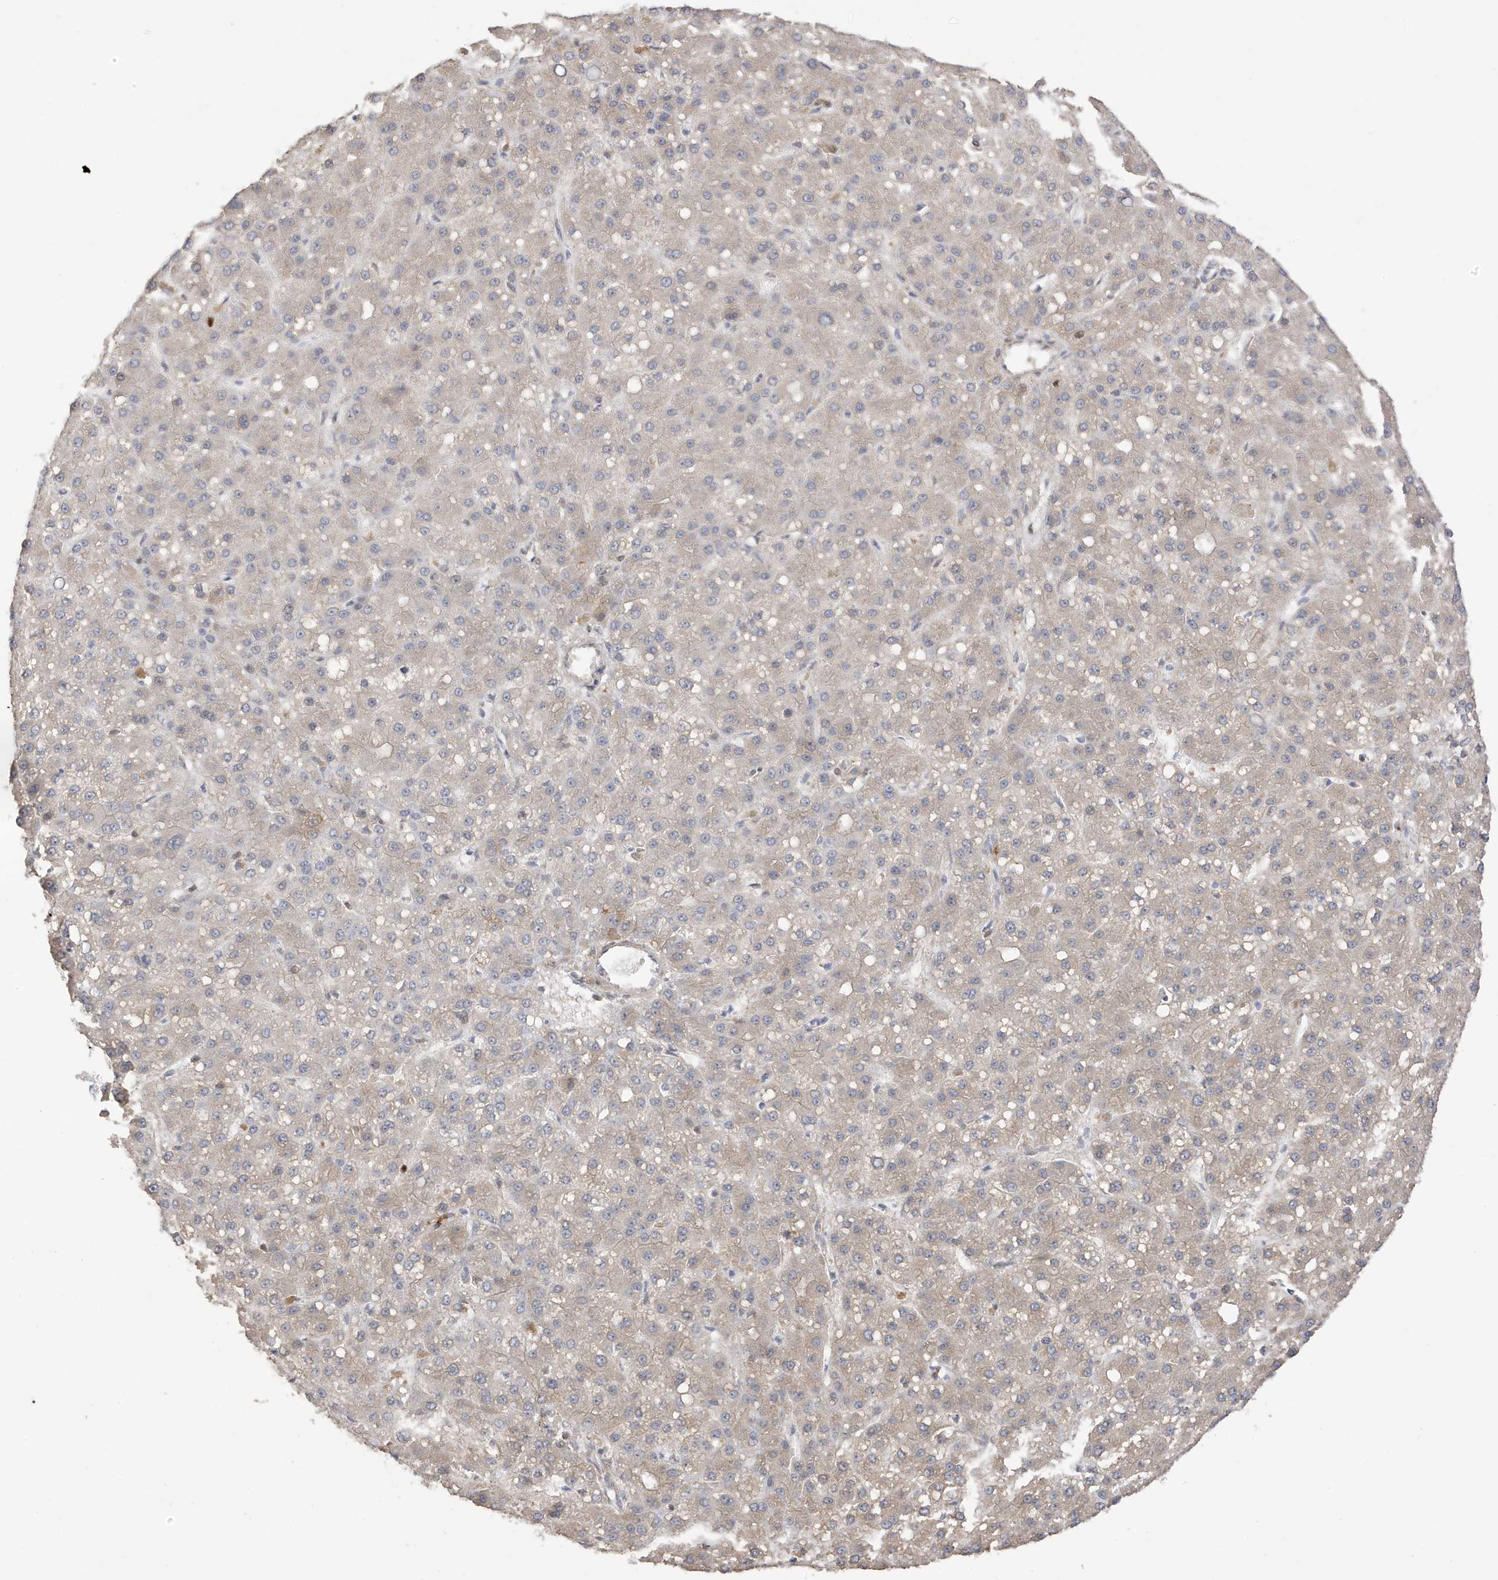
{"staining": {"intensity": "negative", "quantity": "none", "location": "none"}, "tissue": "liver cancer", "cell_type": "Tumor cells", "image_type": "cancer", "snomed": [{"axis": "morphology", "description": "Carcinoma, Hepatocellular, NOS"}, {"axis": "topography", "description": "Liver"}], "caption": "A high-resolution photomicrograph shows immunohistochemistry staining of liver cancer, which displays no significant positivity in tumor cells.", "gene": "TAB3", "patient": {"sex": "male", "age": 67}}